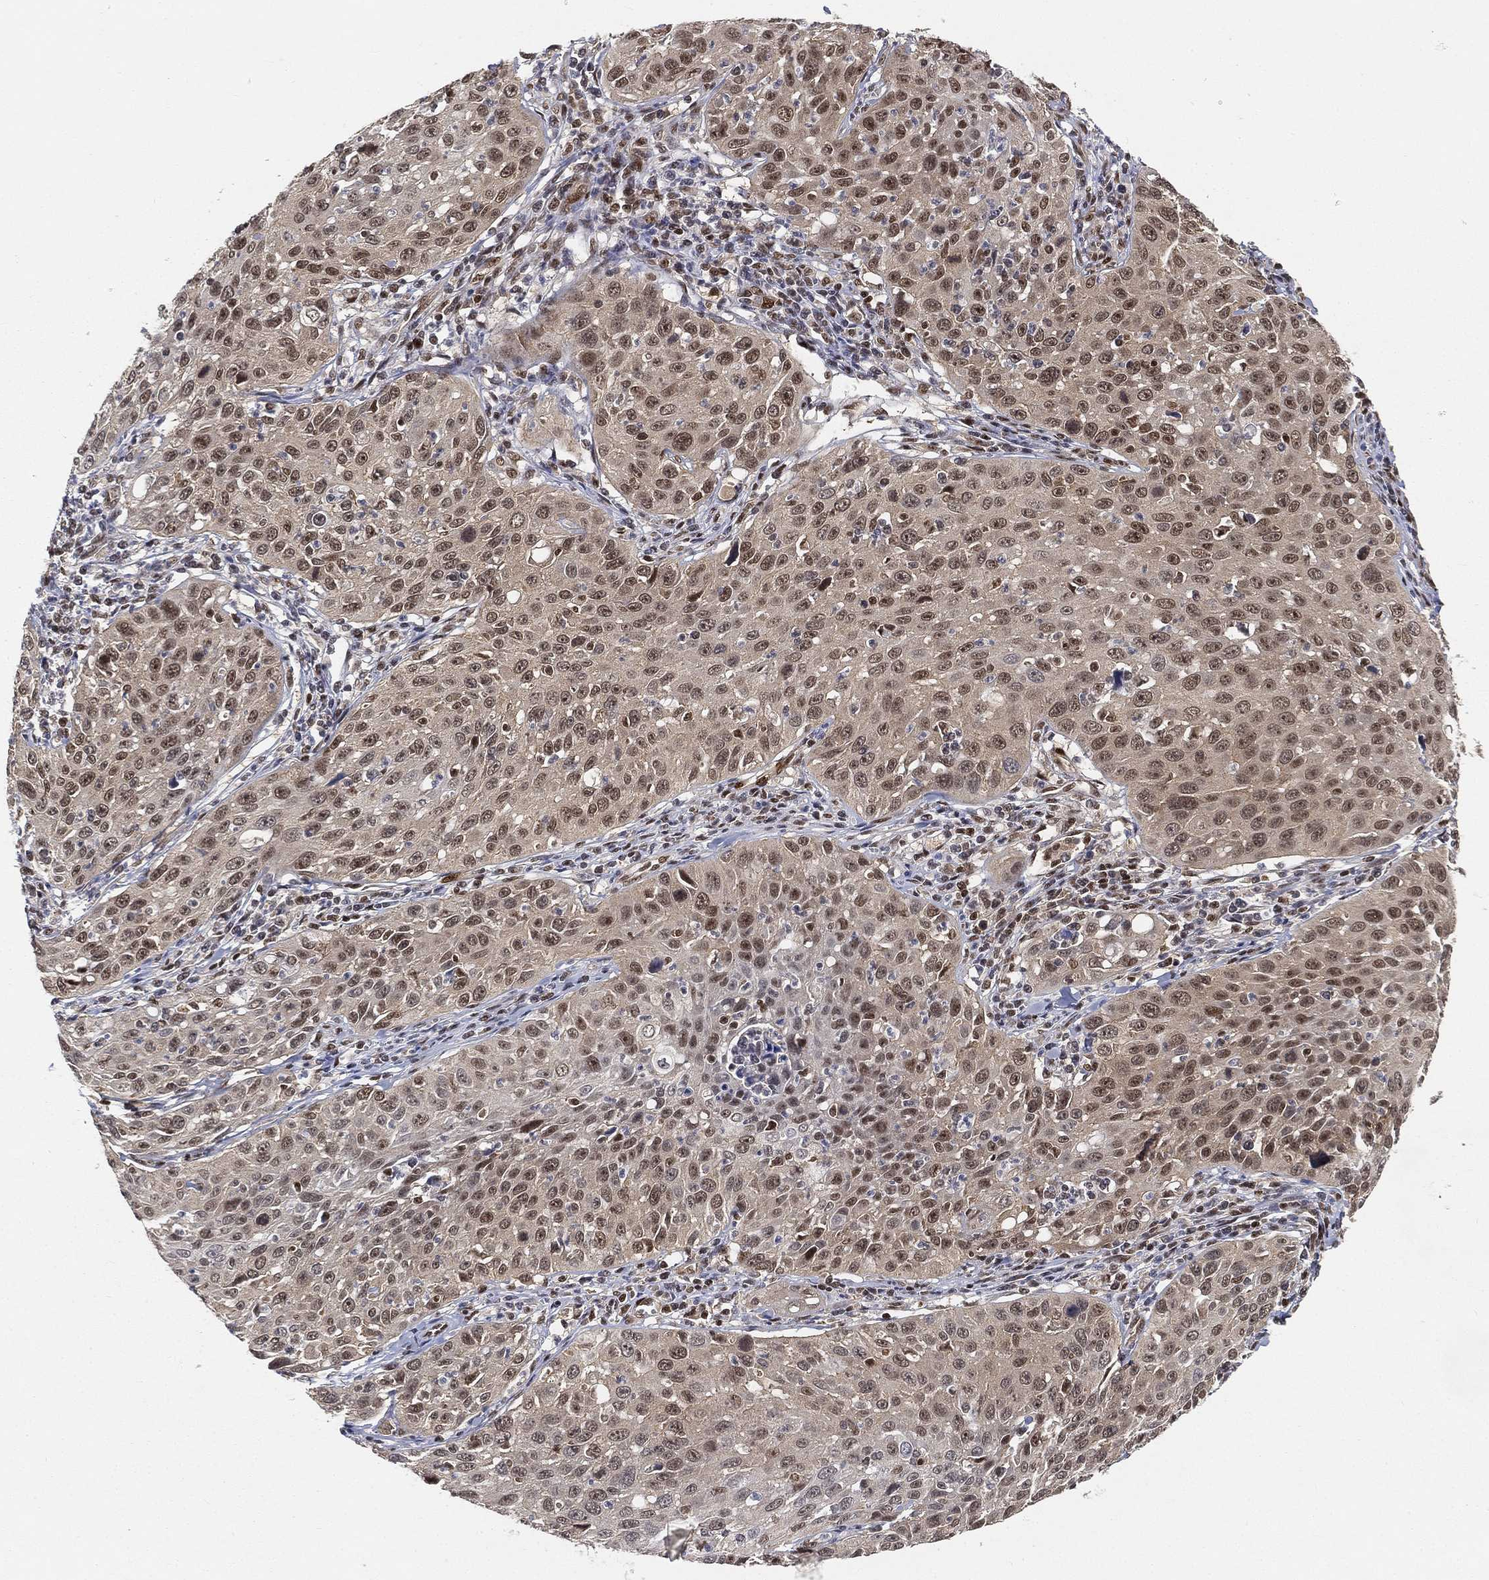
{"staining": {"intensity": "moderate", "quantity": "<25%", "location": "nuclear"}, "tissue": "cervical cancer", "cell_type": "Tumor cells", "image_type": "cancer", "snomed": [{"axis": "morphology", "description": "Squamous cell carcinoma, NOS"}, {"axis": "topography", "description": "Cervix"}], "caption": "This image reveals immunohistochemistry (IHC) staining of cervical cancer, with low moderate nuclear staining in approximately <25% of tumor cells.", "gene": "CRTC3", "patient": {"sex": "female", "age": 26}}